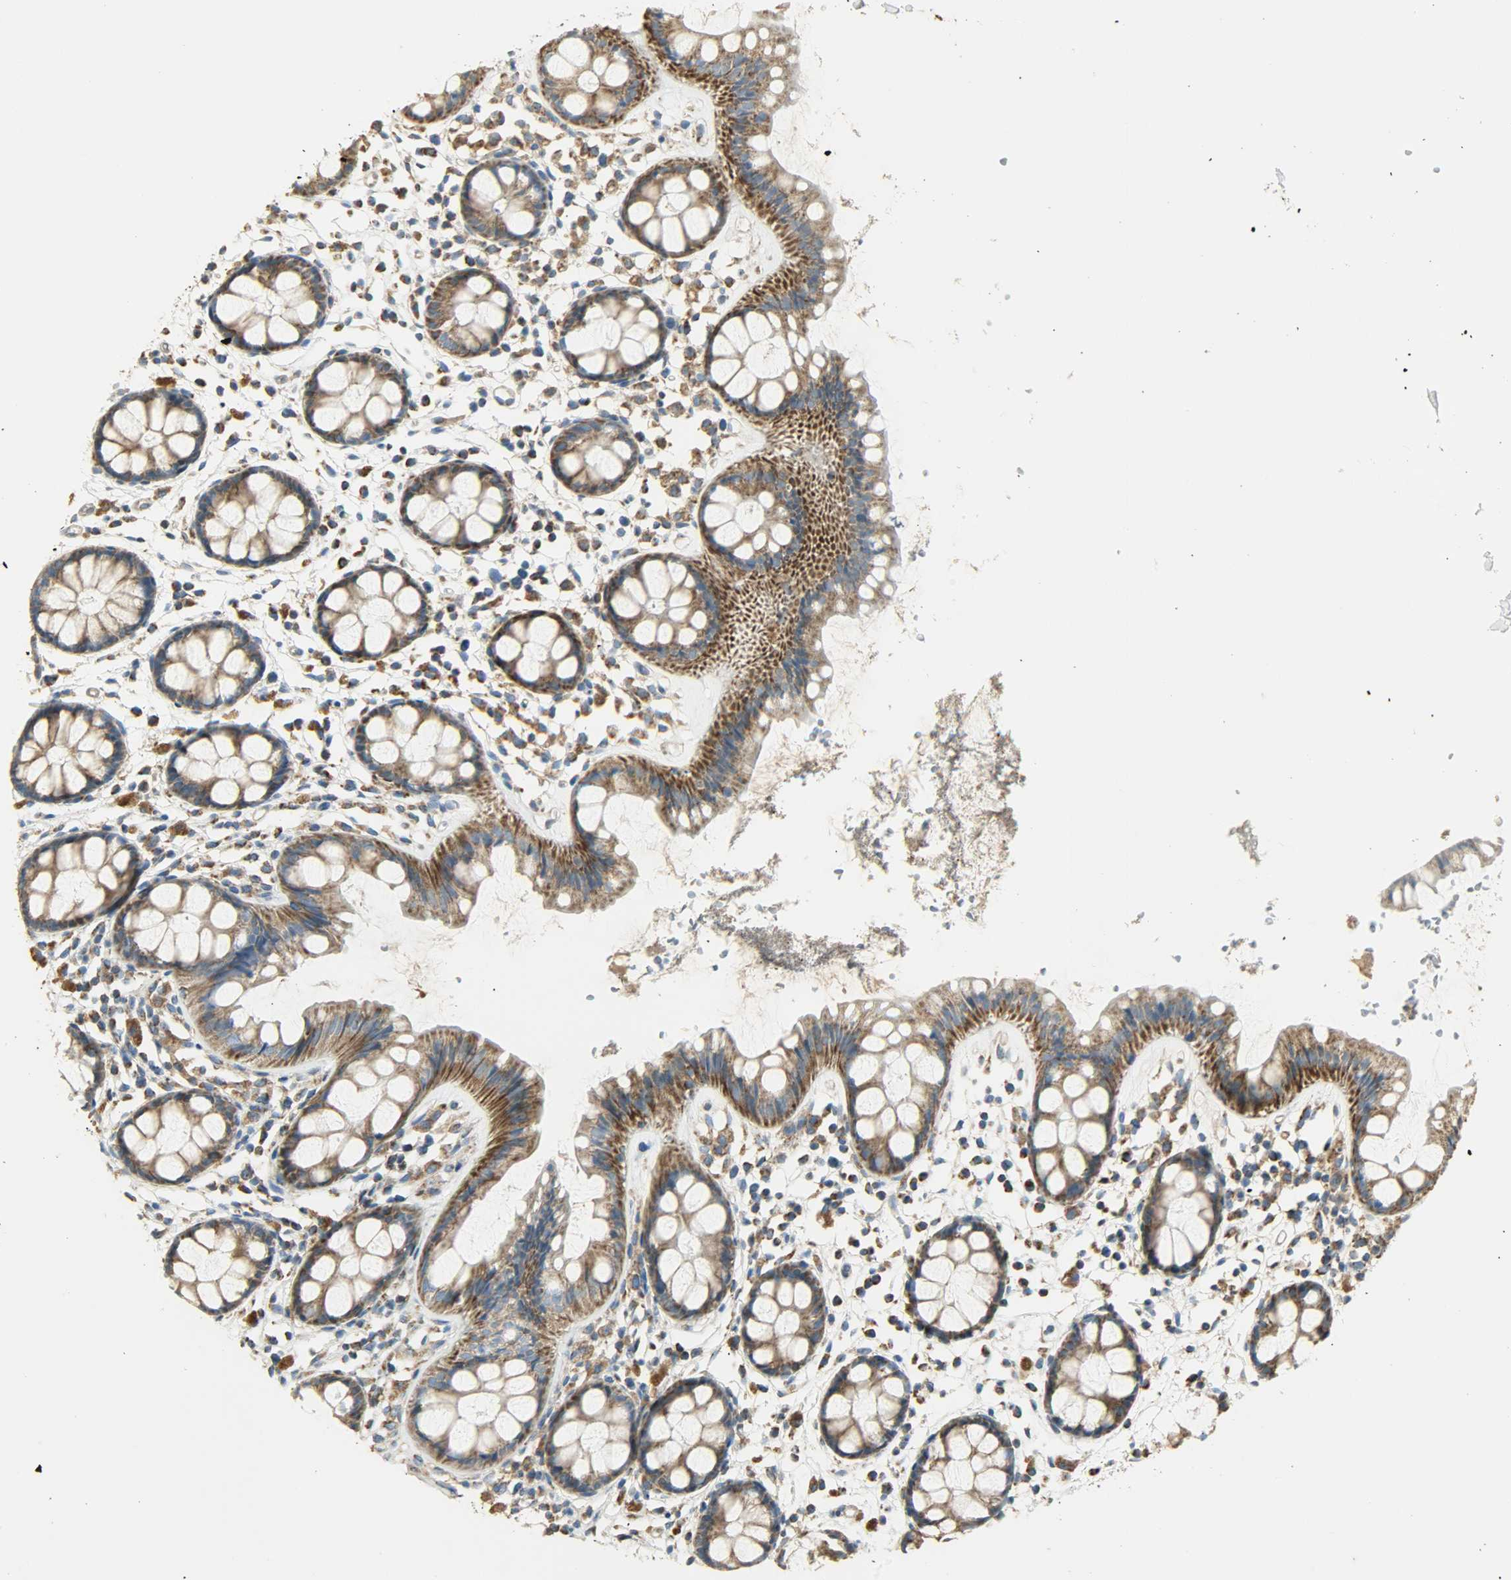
{"staining": {"intensity": "moderate", "quantity": ">75%", "location": "cytoplasmic/membranous"}, "tissue": "rectum", "cell_type": "Glandular cells", "image_type": "normal", "snomed": [{"axis": "morphology", "description": "Normal tissue, NOS"}, {"axis": "topography", "description": "Rectum"}], "caption": "Brown immunohistochemical staining in benign human rectum exhibits moderate cytoplasmic/membranous positivity in approximately >75% of glandular cells.", "gene": "NNT", "patient": {"sex": "female", "age": 66}}